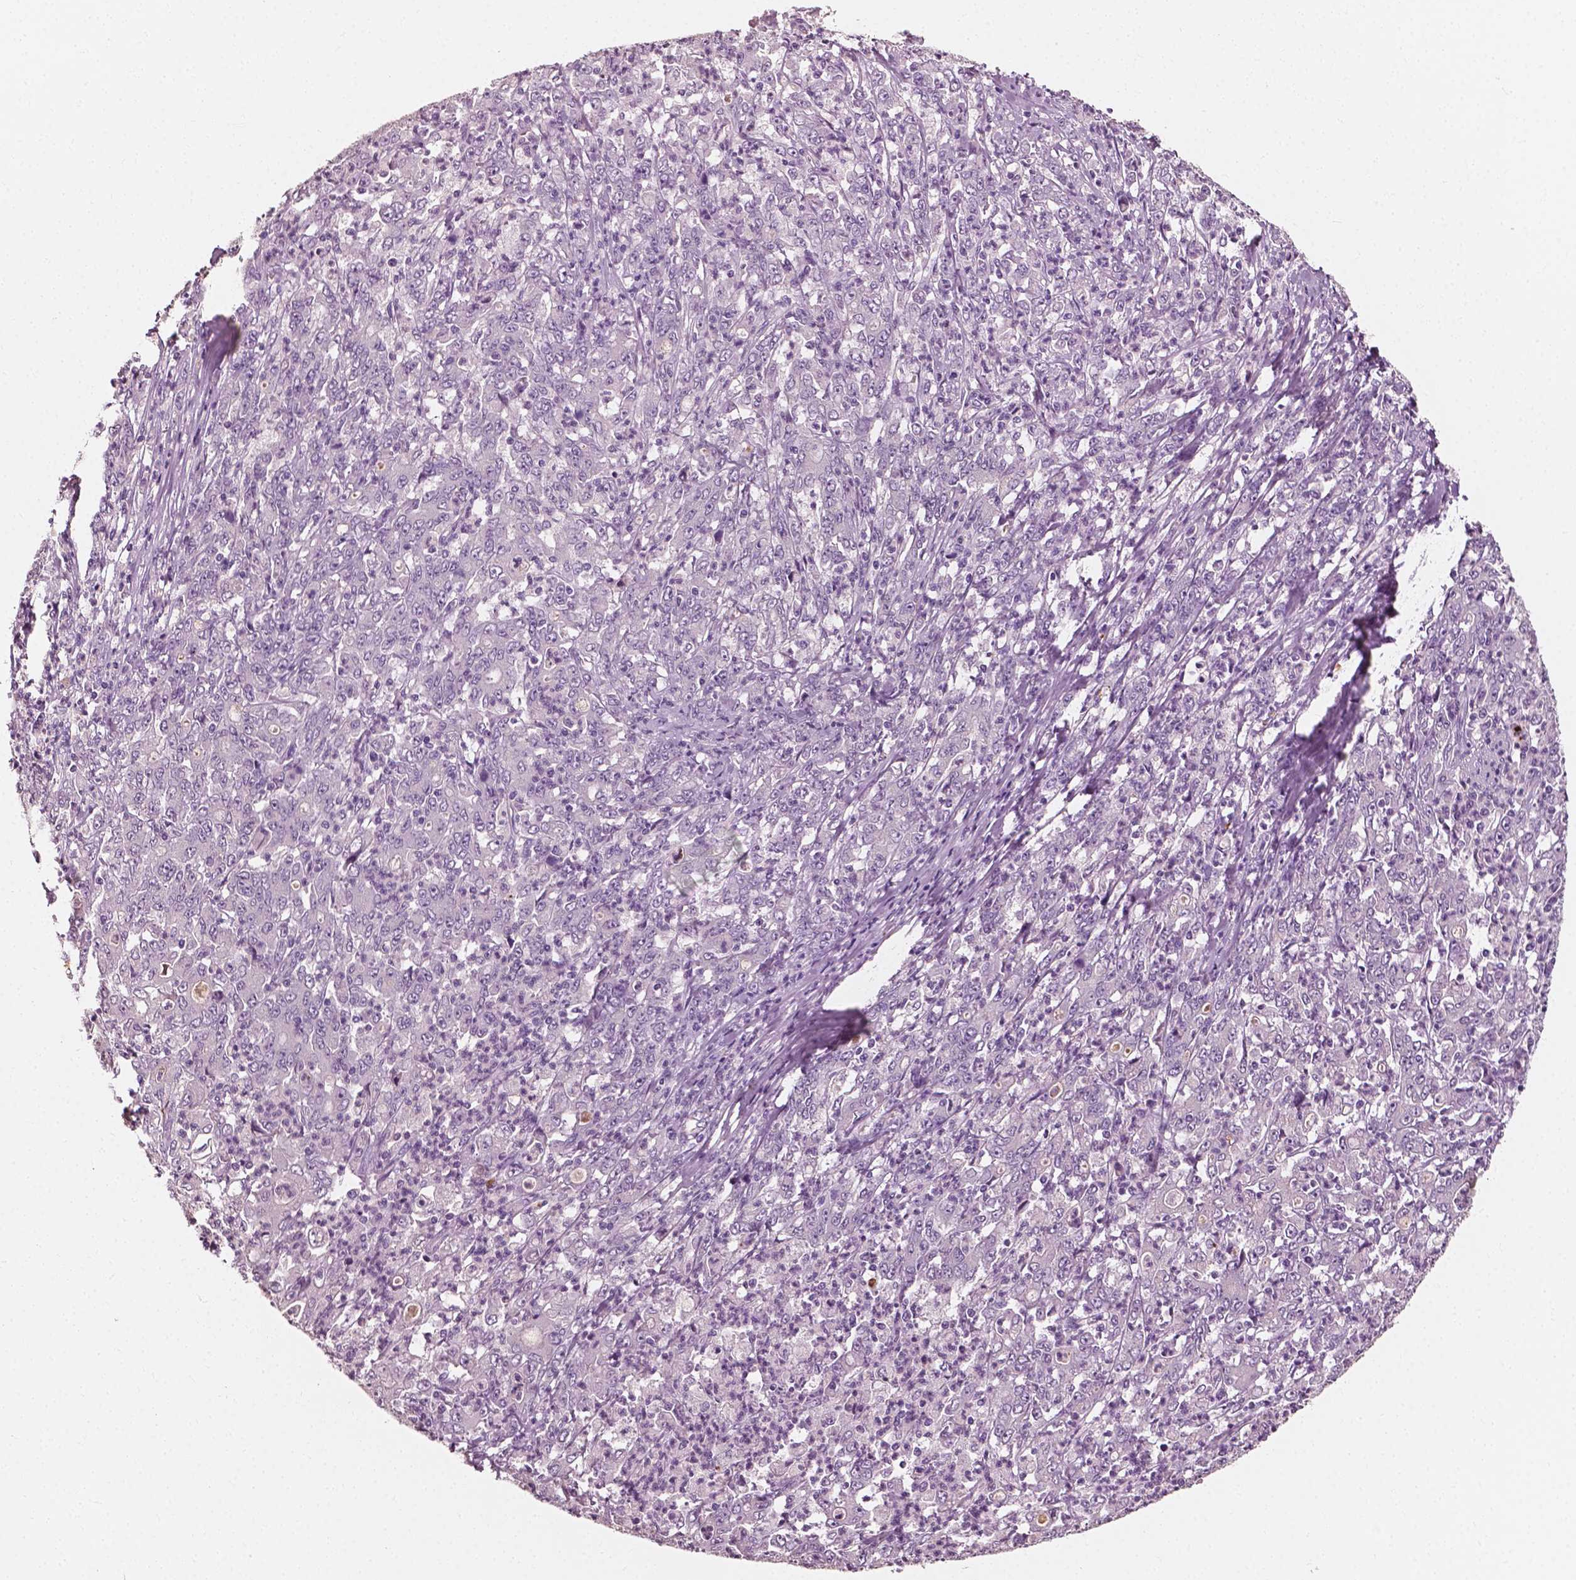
{"staining": {"intensity": "negative", "quantity": "none", "location": "none"}, "tissue": "stomach cancer", "cell_type": "Tumor cells", "image_type": "cancer", "snomed": [{"axis": "morphology", "description": "Adenocarcinoma, NOS"}, {"axis": "topography", "description": "Stomach, lower"}], "caption": "This histopathology image is of stomach cancer (adenocarcinoma) stained with IHC to label a protein in brown with the nuclei are counter-stained blue. There is no positivity in tumor cells. (DAB immunohistochemistry (IHC) visualized using brightfield microscopy, high magnification).", "gene": "APOA4", "patient": {"sex": "female", "age": 71}}